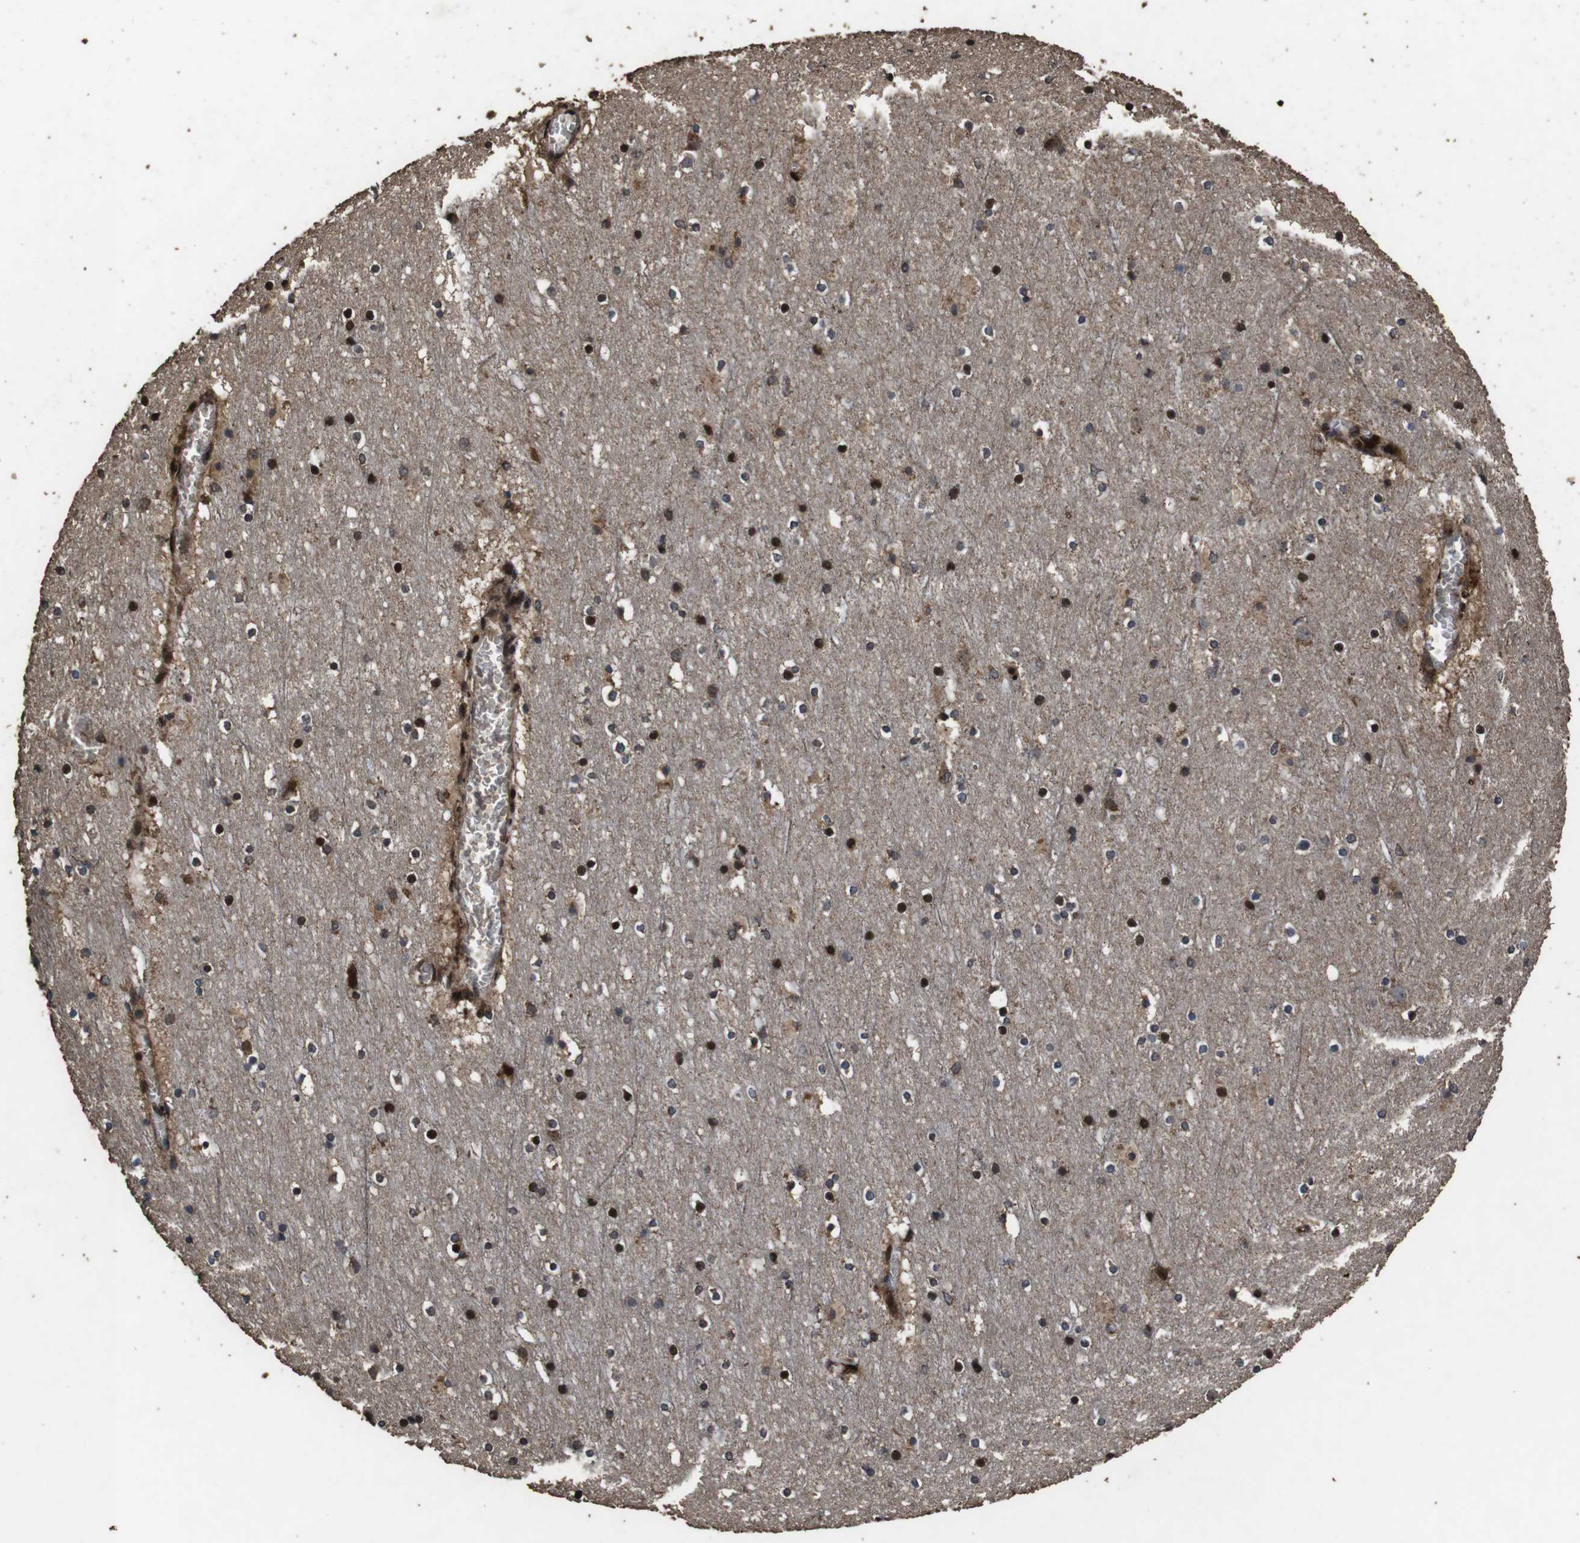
{"staining": {"intensity": "moderate", "quantity": ">75%", "location": "cytoplasmic/membranous"}, "tissue": "cerebral cortex", "cell_type": "Endothelial cells", "image_type": "normal", "snomed": [{"axis": "morphology", "description": "Normal tissue, NOS"}, {"axis": "topography", "description": "Cerebral cortex"}], "caption": "Cerebral cortex stained with DAB (3,3'-diaminobenzidine) IHC reveals medium levels of moderate cytoplasmic/membranous positivity in about >75% of endothelial cells.", "gene": "SMYD3", "patient": {"sex": "male", "age": 45}}